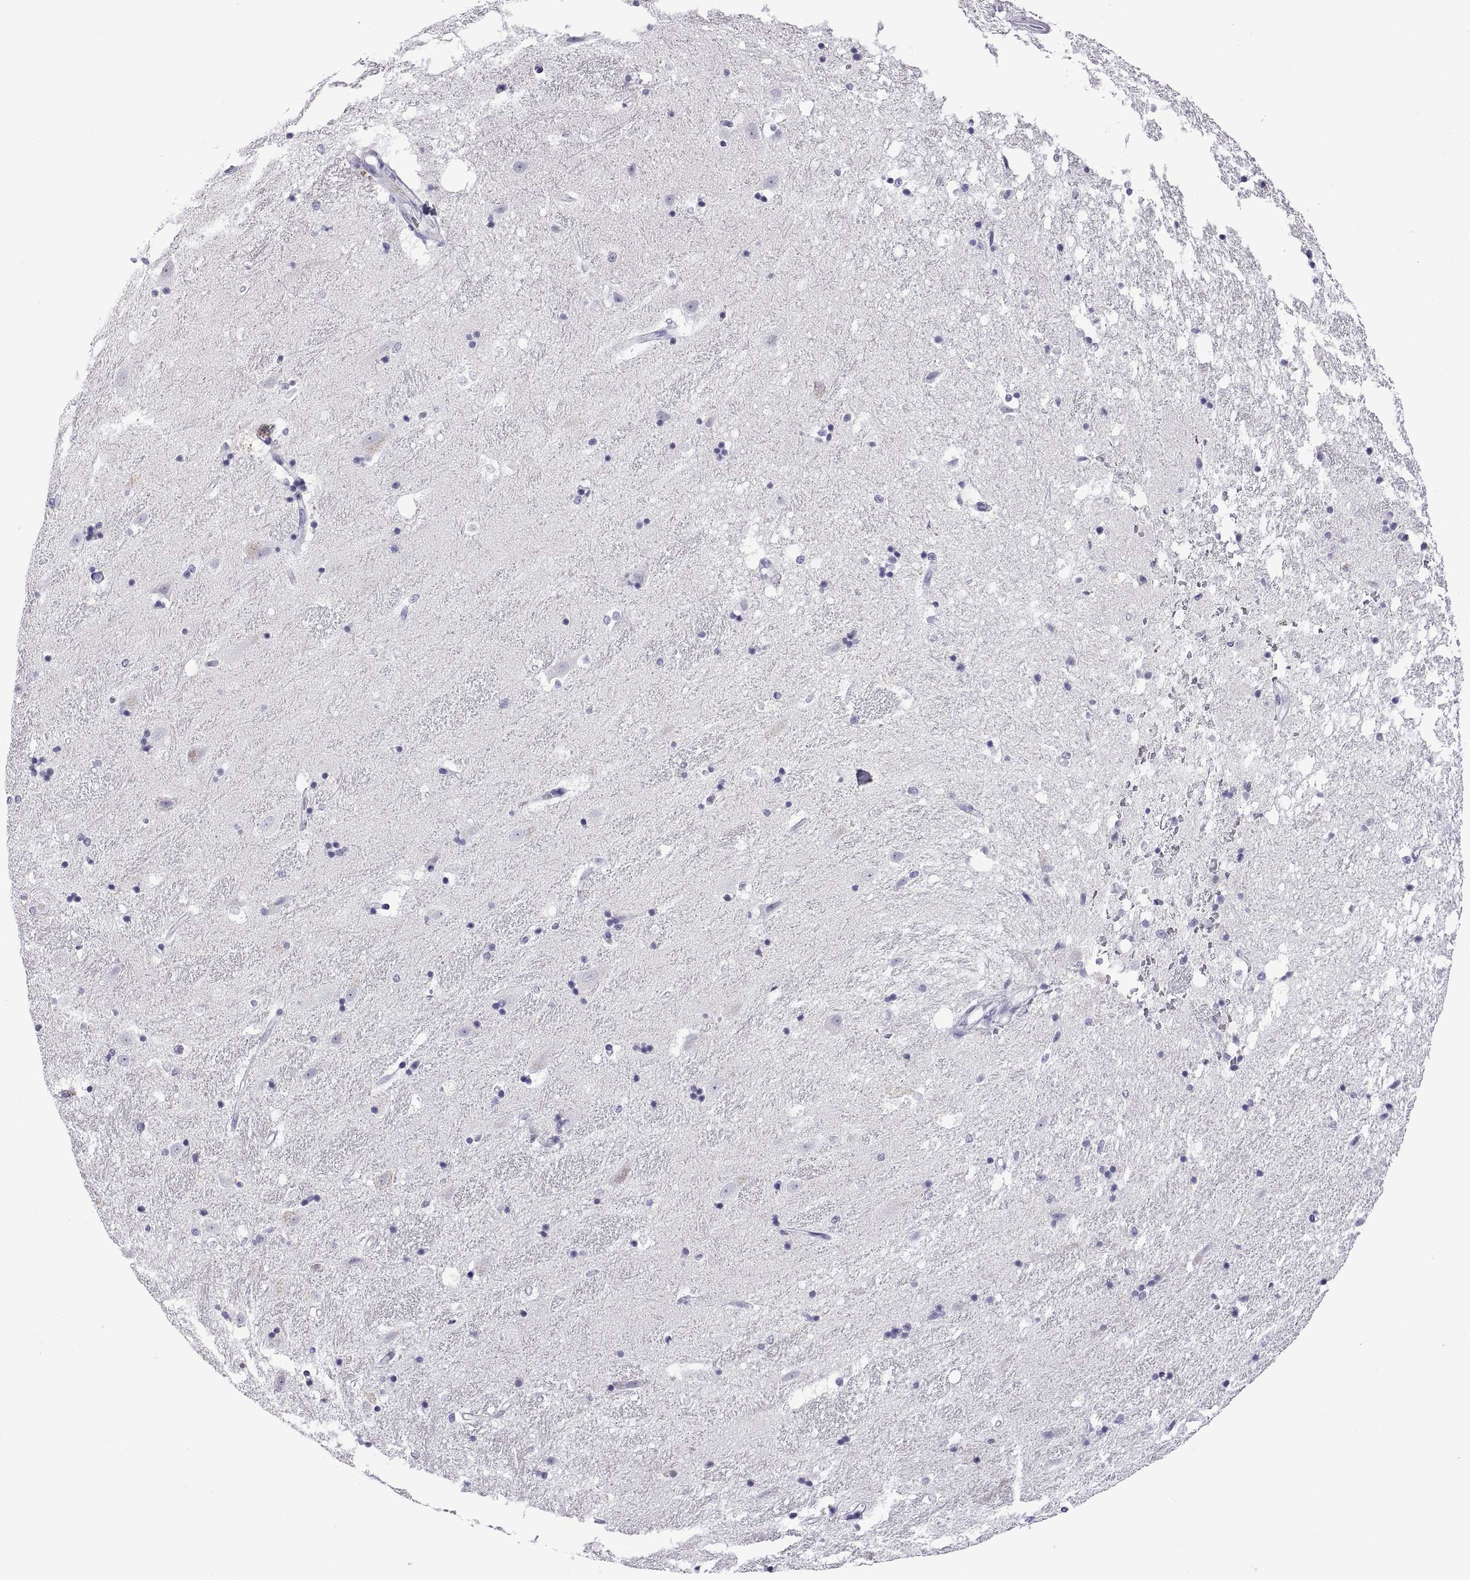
{"staining": {"intensity": "negative", "quantity": "none", "location": "none"}, "tissue": "hippocampus", "cell_type": "Glial cells", "image_type": "normal", "snomed": [{"axis": "morphology", "description": "Normal tissue, NOS"}, {"axis": "topography", "description": "Hippocampus"}], "caption": "Hippocampus stained for a protein using immunohistochemistry reveals no expression glial cells.", "gene": "CRISP1", "patient": {"sex": "male", "age": 49}}